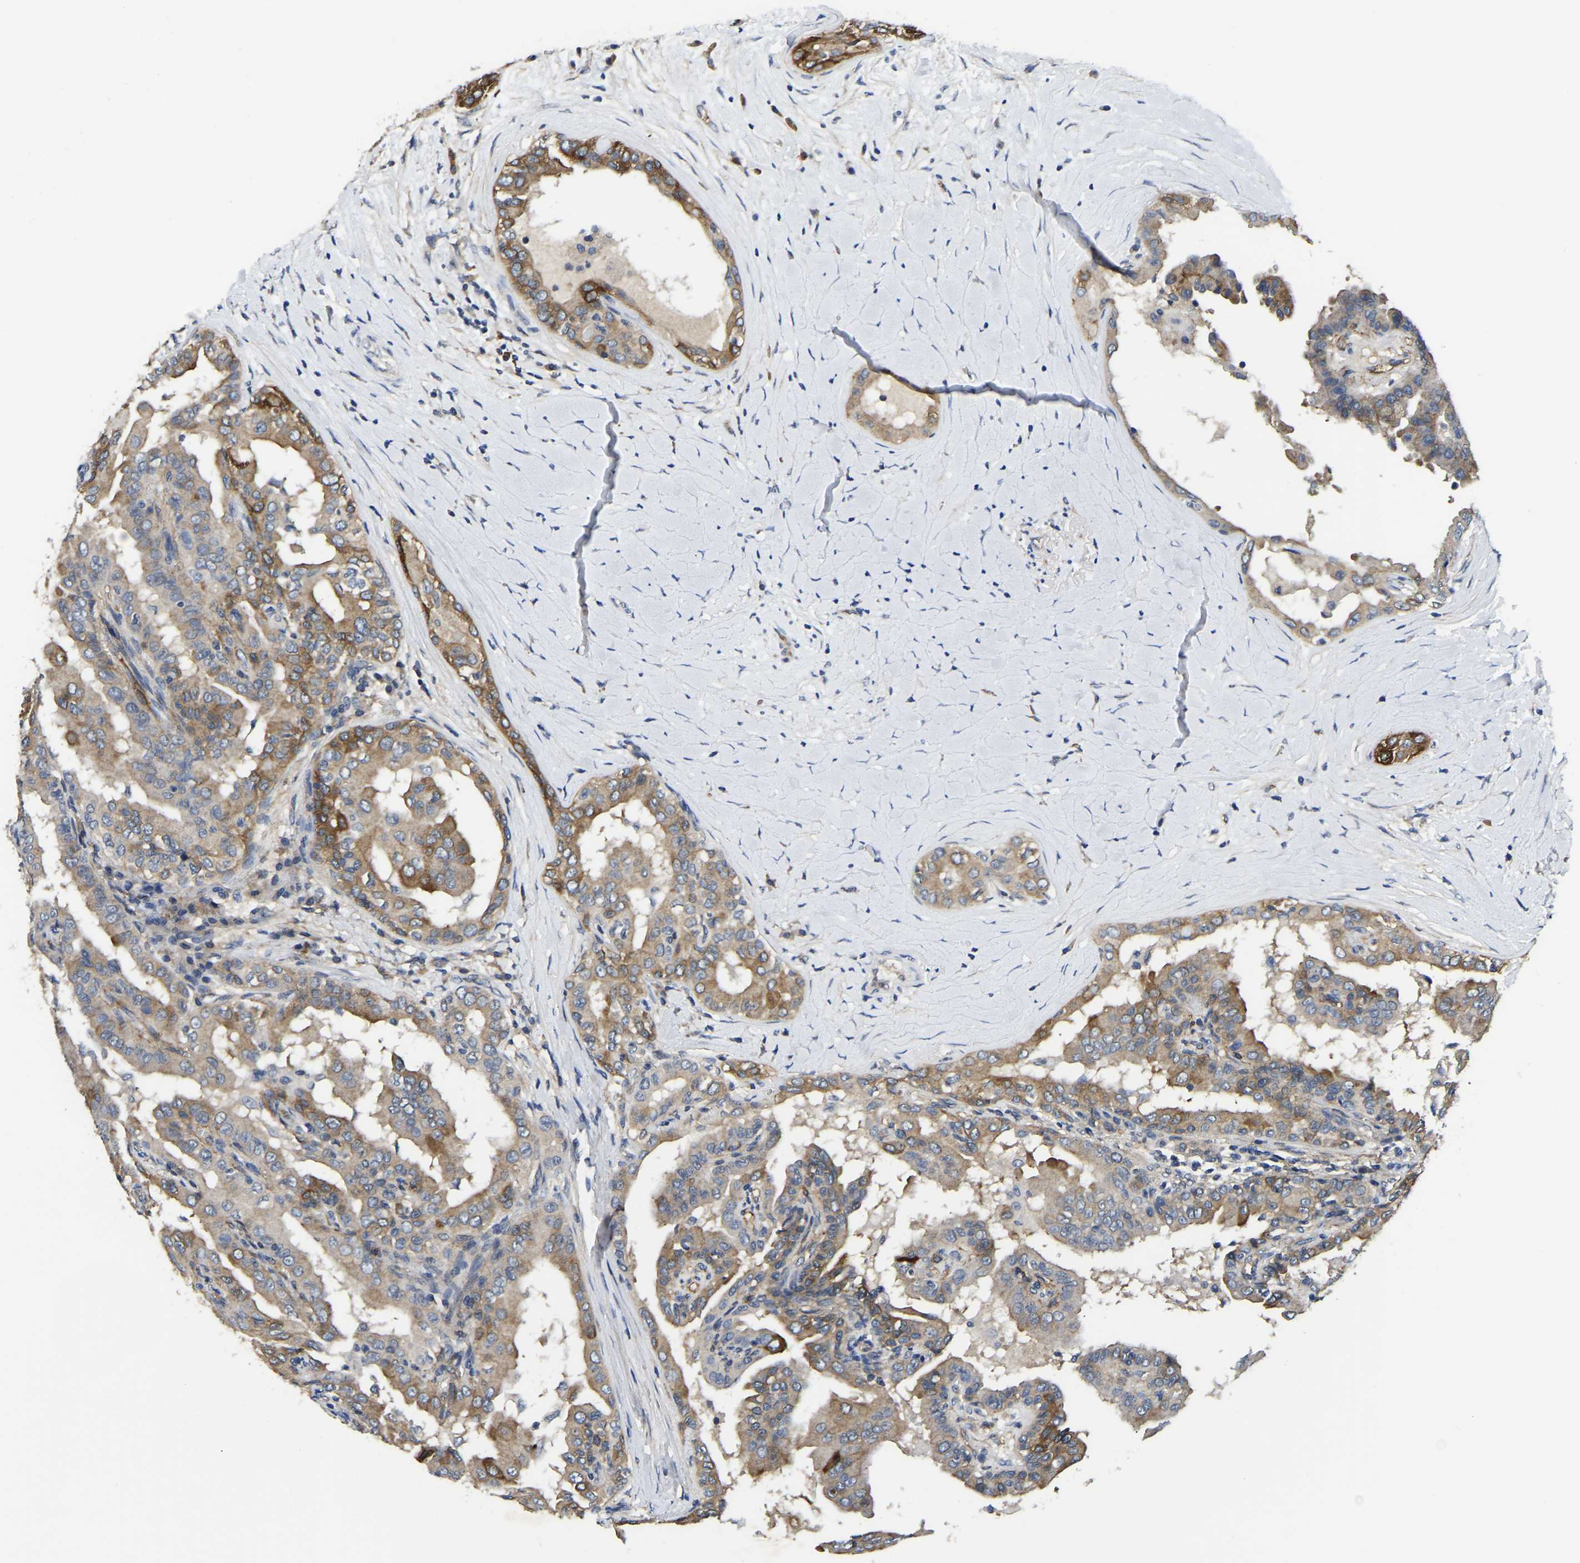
{"staining": {"intensity": "moderate", "quantity": ">75%", "location": "cytoplasmic/membranous"}, "tissue": "thyroid cancer", "cell_type": "Tumor cells", "image_type": "cancer", "snomed": [{"axis": "morphology", "description": "Papillary adenocarcinoma, NOS"}, {"axis": "topography", "description": "Thyroid gland"}], "caption": "Papillary adenocarcinoma (thyroid) was stained to show a protein in brown. There is medium levels of moderate cytoplasmic/membranous expression in about >75% of tumor cells.", "gene": "ITGA2", "patient": {"sex": "male", "age": 33}}